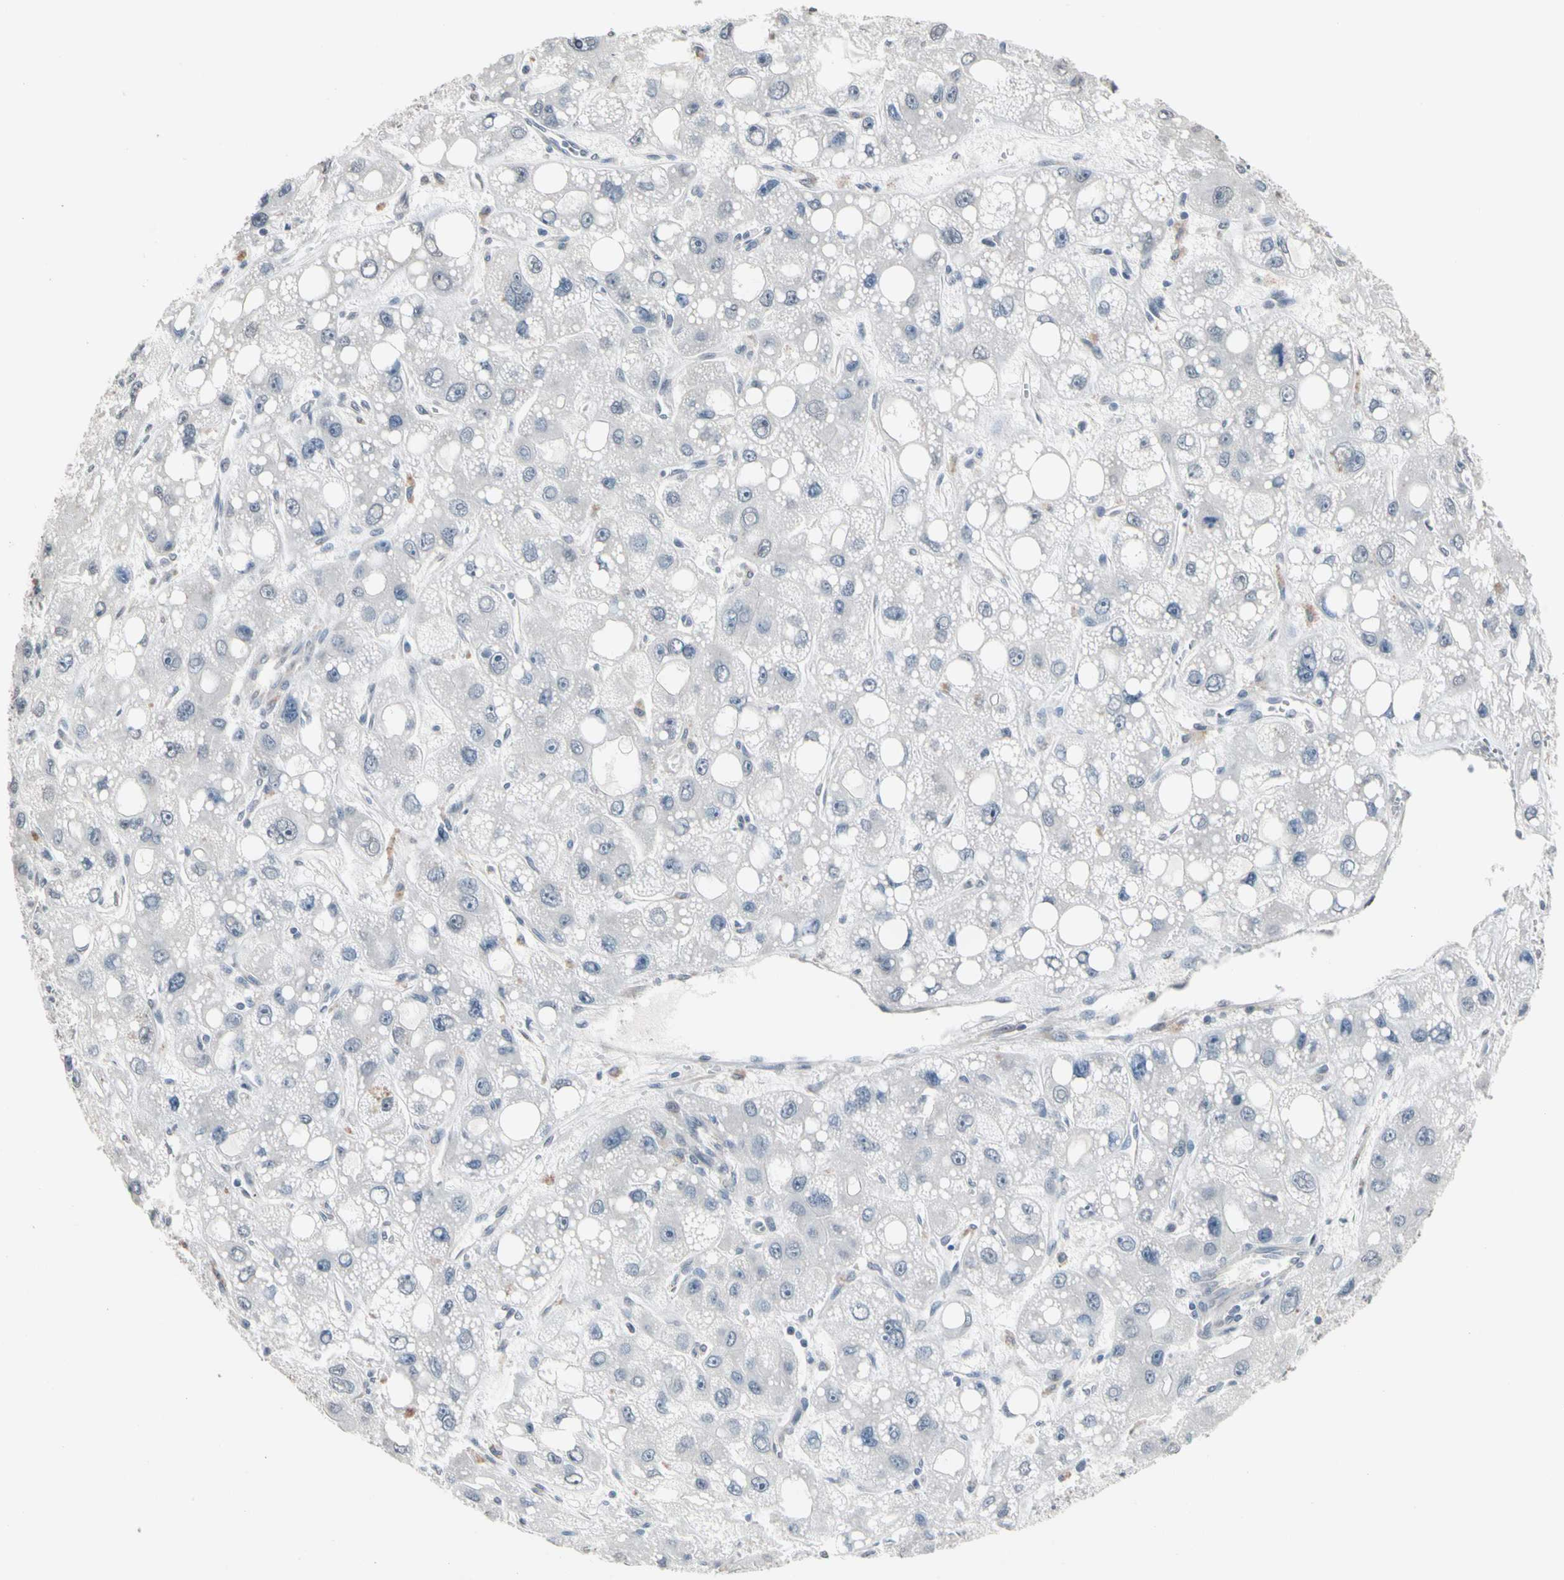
{"staining": {"intensity": "negative", "quantity": "none", "location": "none"}, "tissue": "liver cancer", "cell_type": "Tumor cells", "image_type": "cancer", "snomed": [{"axis": "morphology", "description": "Carcinoma, Hepatocellular, NOS"}, {"axis": "topography", "description": "Liver"}], "caption": "This is a histopathology image of immunohistochemistry staining of hepatocellular carcinoma (liver), which shows no positivity in tumor cells.", "gene": "SV2A", "patient": {"sex": "male", "age": 55}}